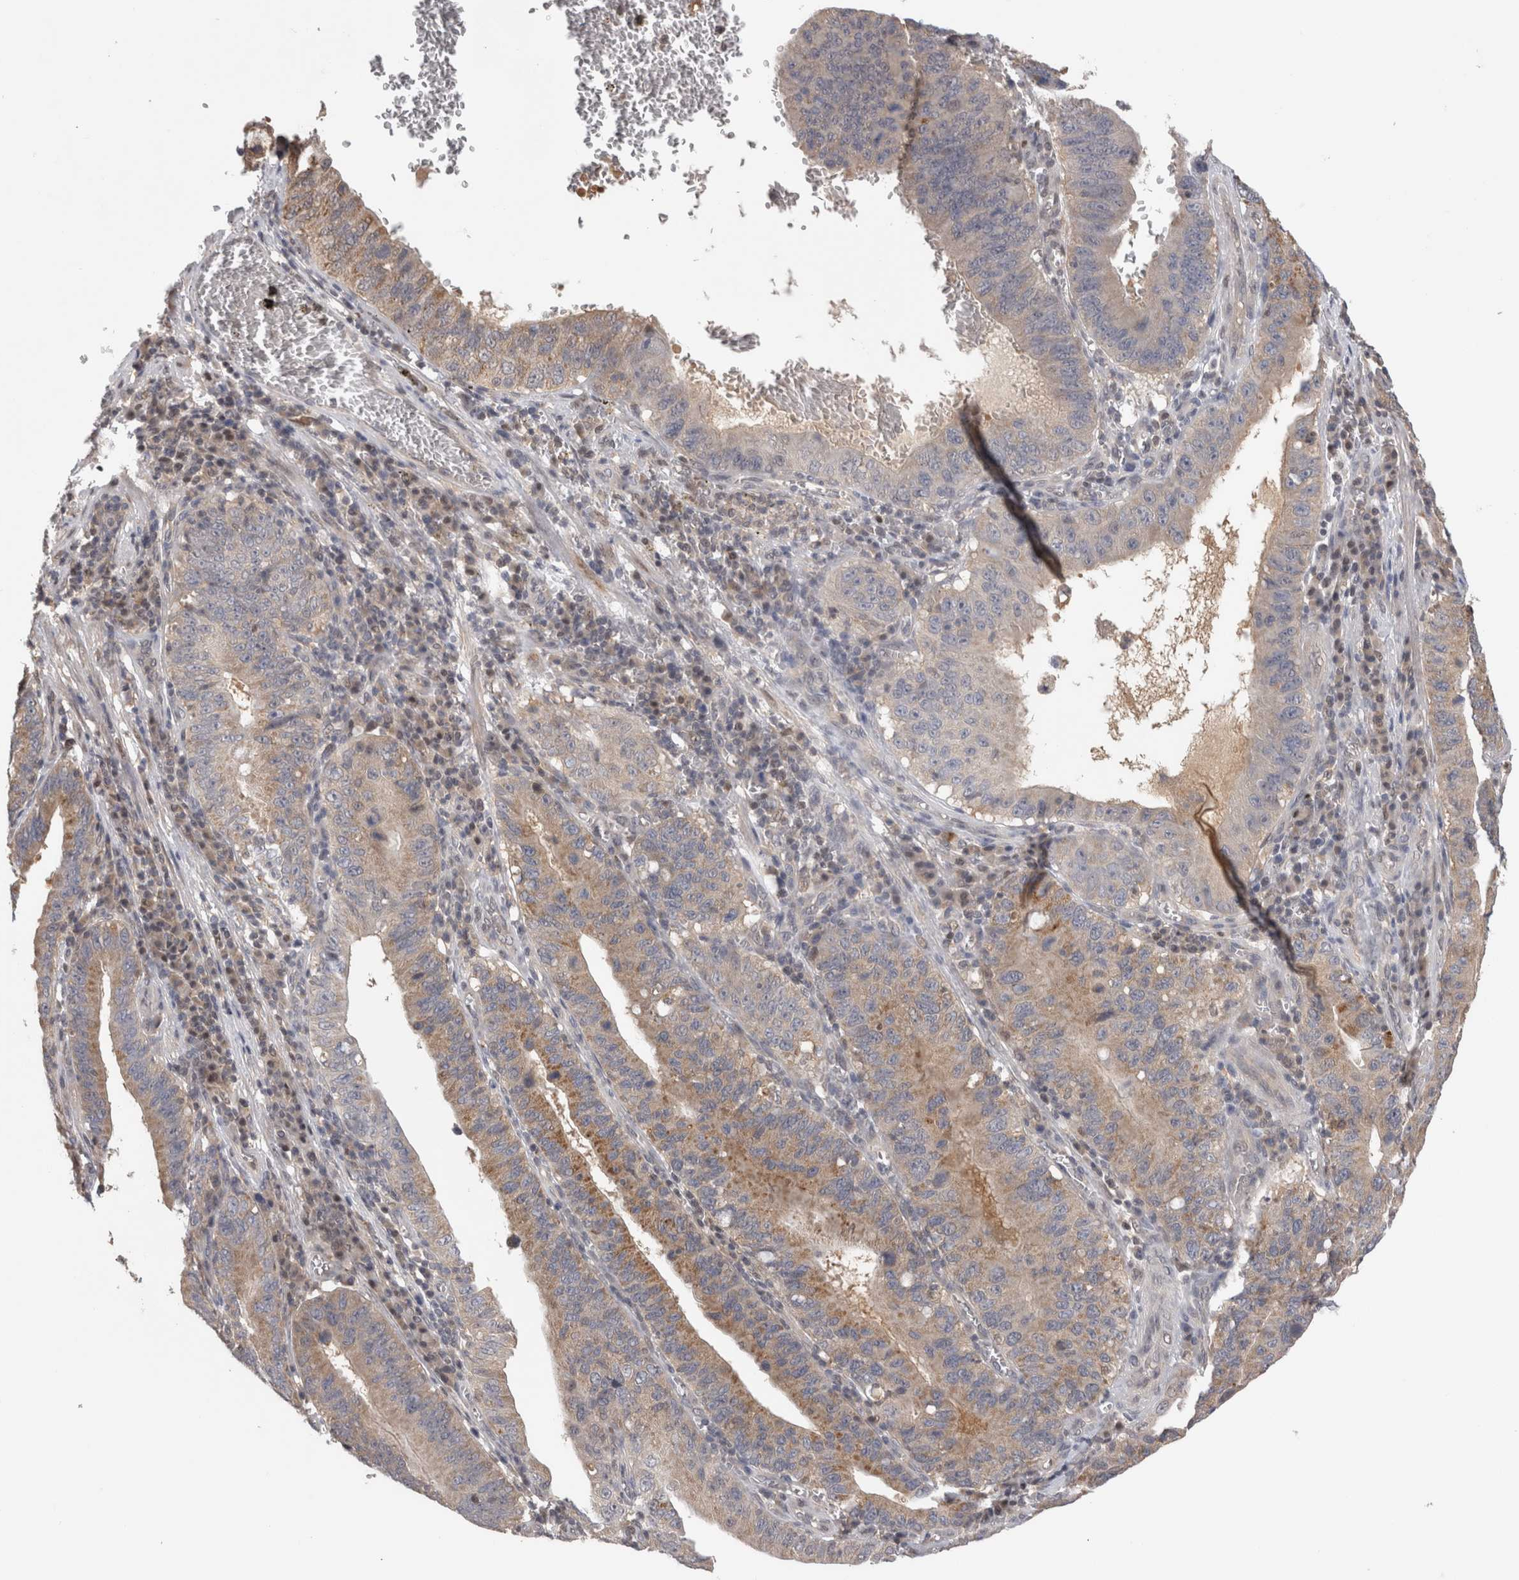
{"staining": {"intensity": "moderate", "quantity": "<25%", "location": "cytoplasmic/membranous"}, "tissue": "stomach cancer", "cell_type": "Tumor cells", "image_type": "cancer", "snomed": [{"axis": "morphology", "description": "Adenocarcinoma, NOS"}, {"axis": "topography", "description": "Stomach"}, {"axis": "topography", "description": "Gastric cardia"}], "caption": "An immunohistochemistry image of tumor tissue is shown. Protein staining in brown labels moderate cytoplasmic/membranous positivity in stomach cancer within tumor cells.", "gene": "PIGP", "patient": {"sex": "male", "age": 59}}